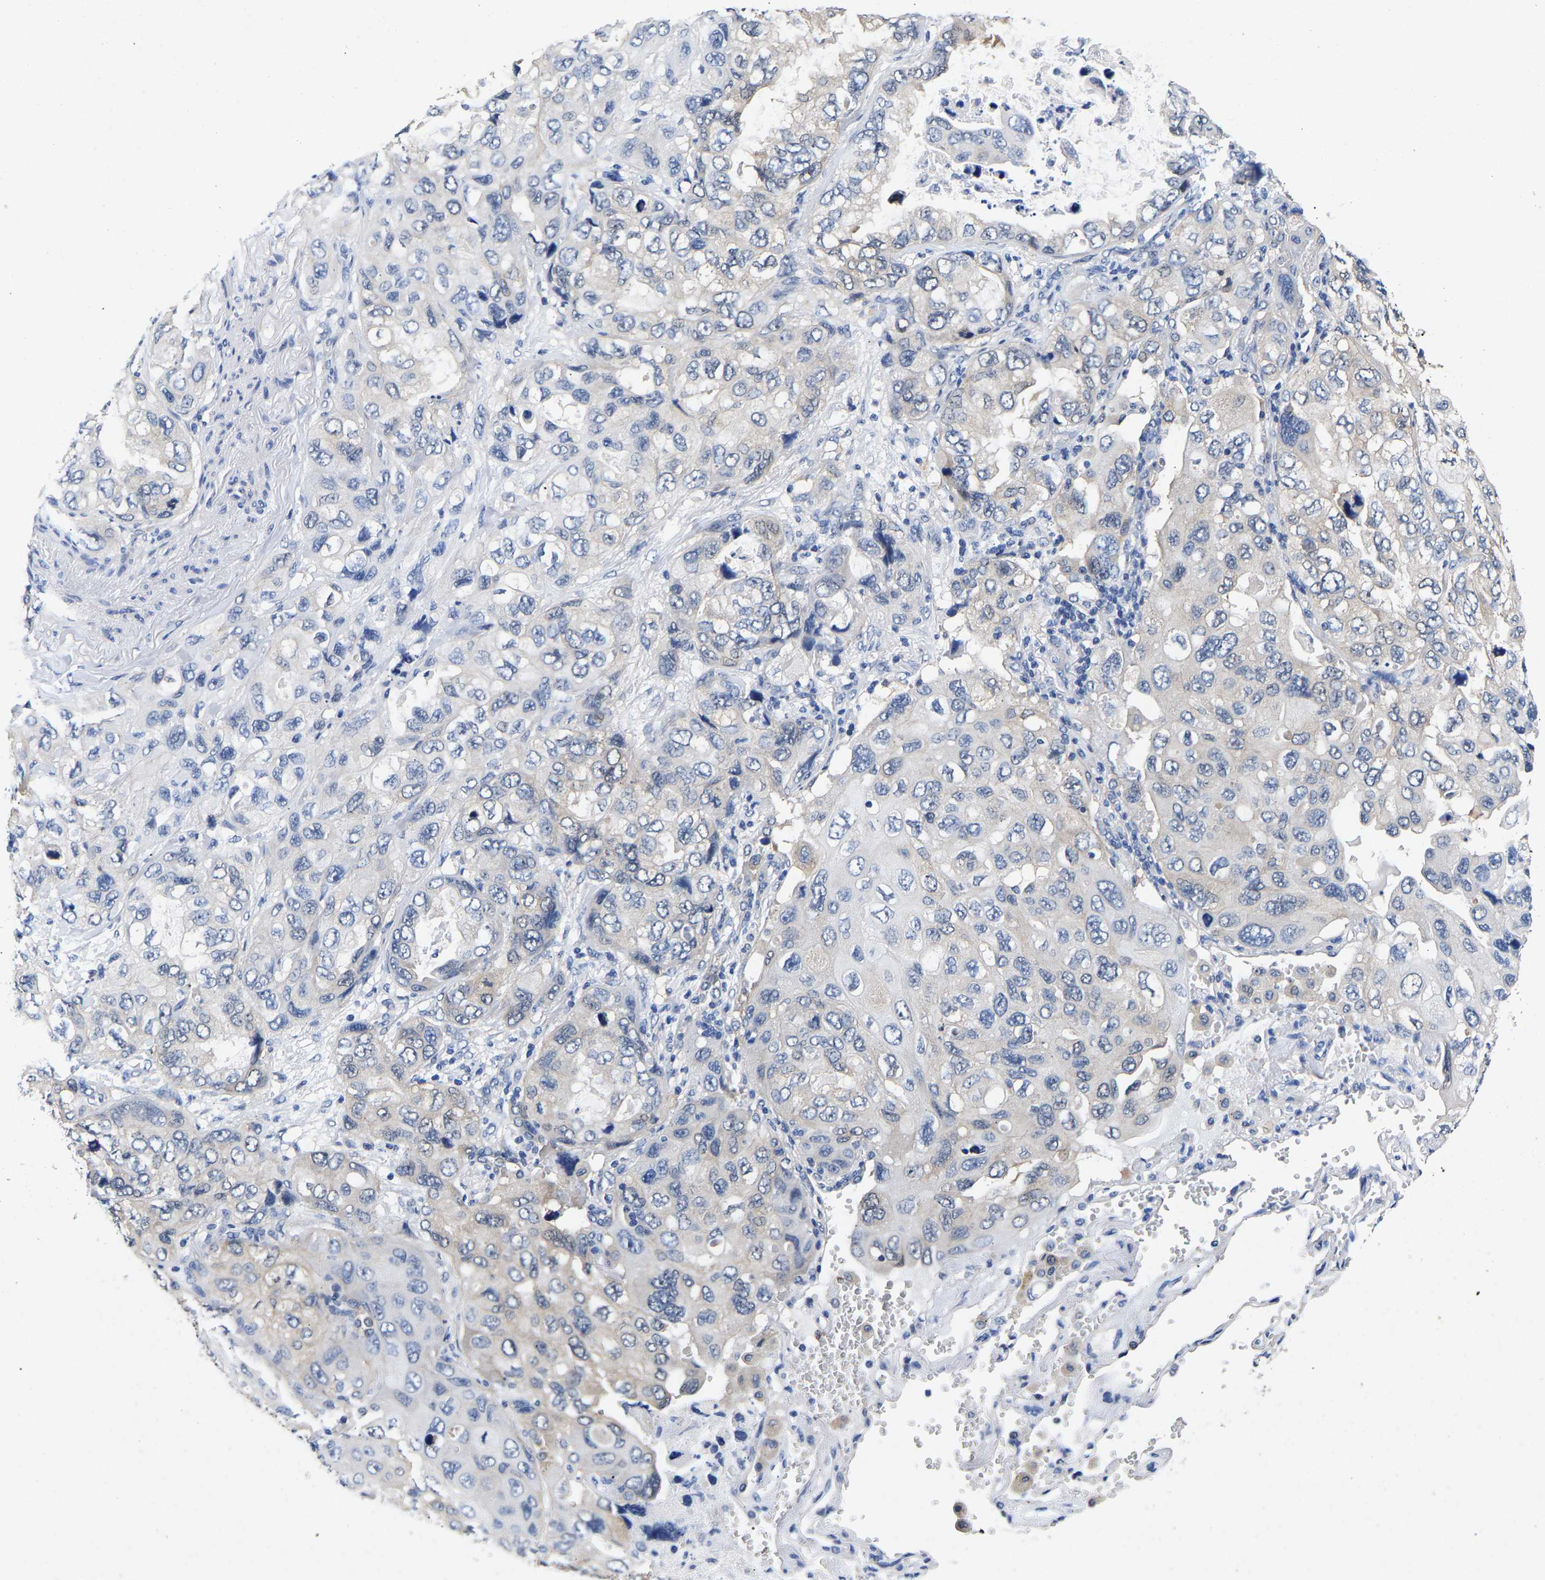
{"staining": {"intensity": "negative", "quantity": "none", "location": "none"}, "tissue": "lung cancer", "cell_type": "Tumor cells", "image_type": "cancer", "snomed": [{"axis": "morphology", "description": "Squamous cell carcinoma, NOS"}, {"axis": "topography", "description": "Lung"}], "caption": "Human squamous cell carcinoma (lung) stained for a protein using IHC displays no positivity in tumor cells.", "gene": "CCDC6", "patient": {"sex": "female", "age": 73}}